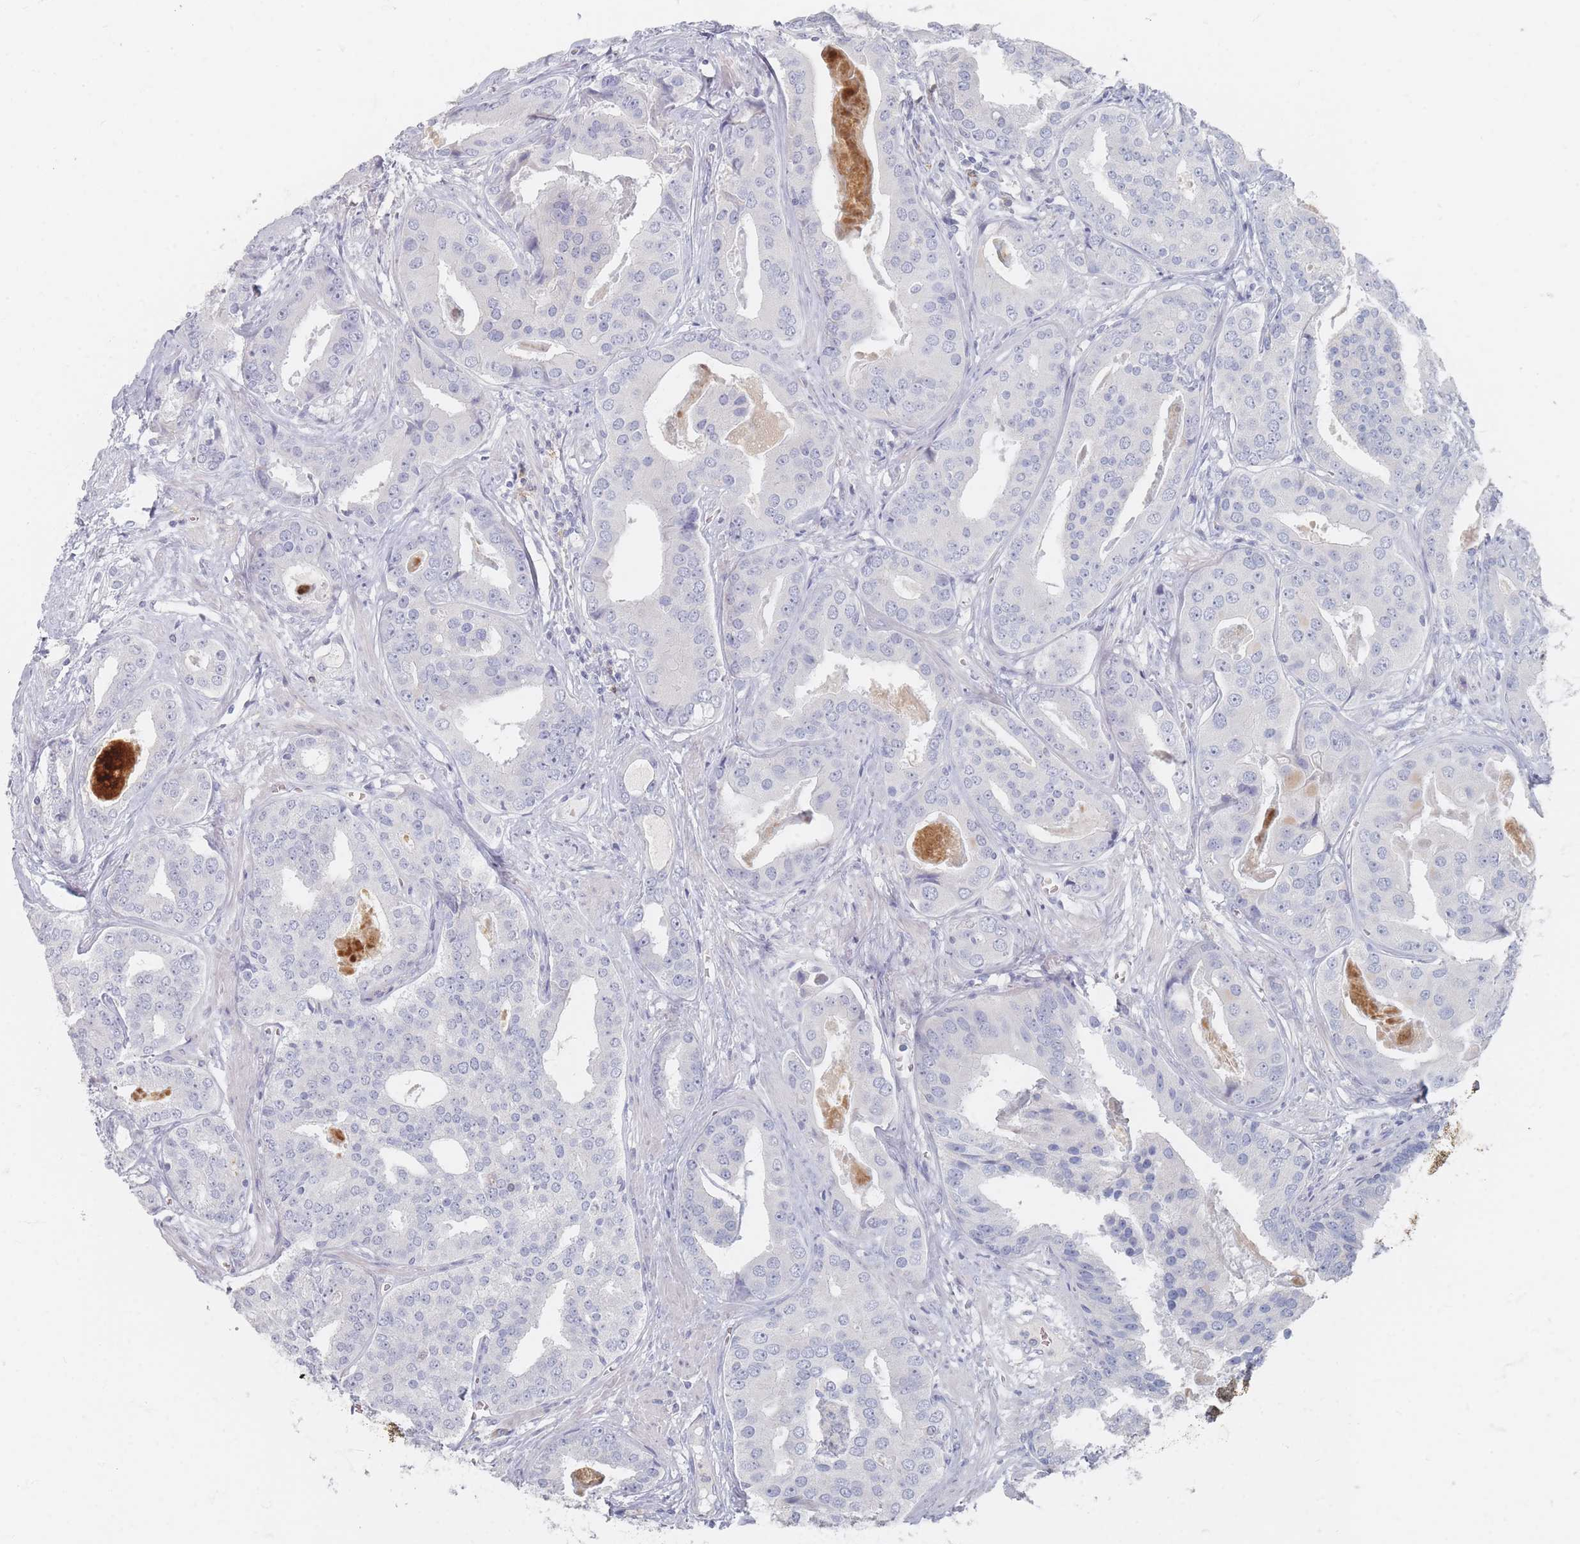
{"staining": {"intensity": "negative", "quantity": "none", "location": "none"}, "tissue": "prostate cancer", "cell_type": "Tumor cells", "image_type": "cancer", "snomed": [{"axis": "morphology", "description": "Adenocarcinoma, High grade"}, {"axis": "topography", "description": "Prostate"}], "caption": "DAB (3,3'-diaminobenzidine) immunohistochemical staining of human adenocarcinoma (high-grade) (prostate) demonstrates no significant positivity in tumor cells.", "gene": "CD37", "patient": {"sex": "male", "age": 71}}